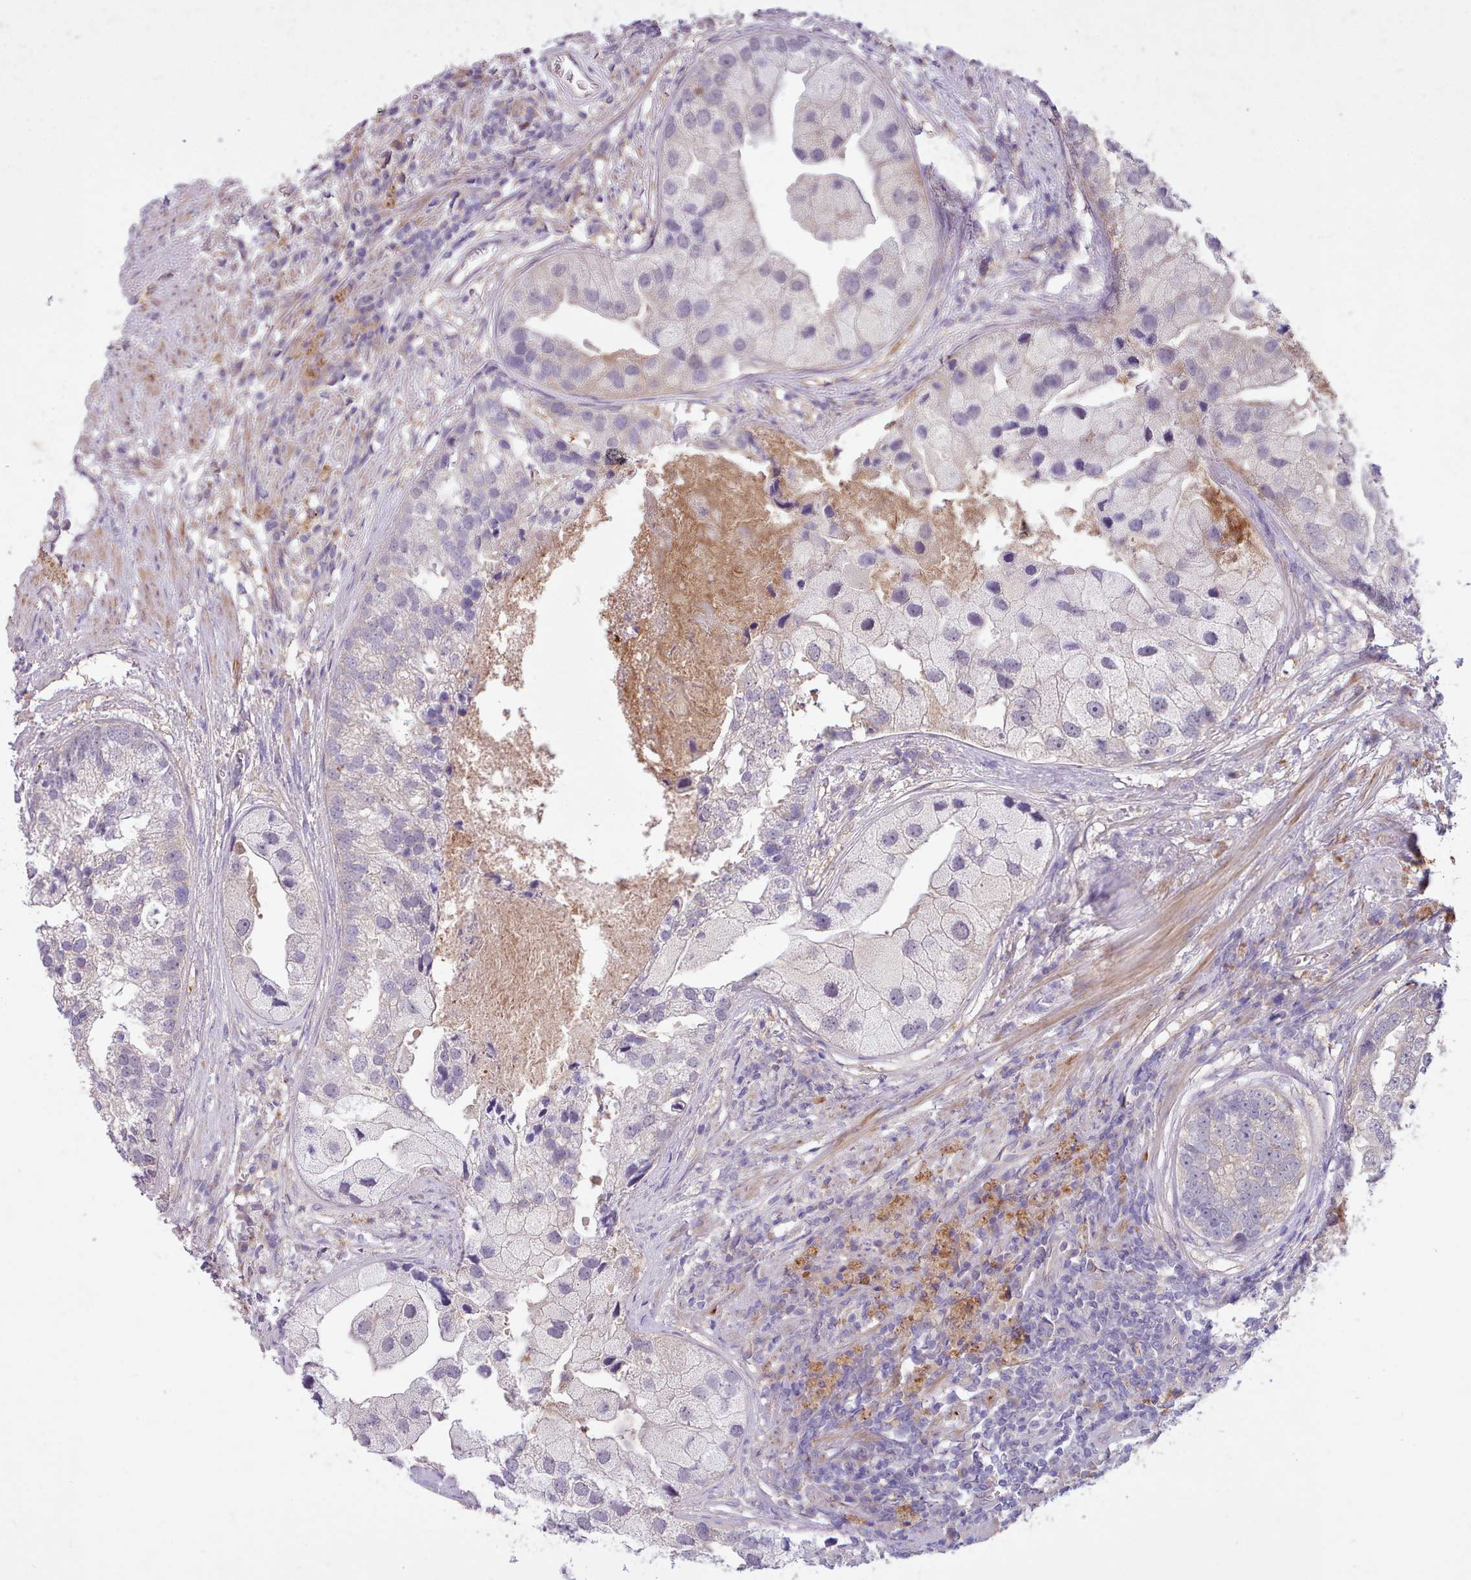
{"staining": {"intensity": "moderate", "quantity": "<25%", "location": "cytoplasmic/membranous"}, "tissue": "prostate cancer", "cell_type": "Tumor cells", "image_type": "cancer", "snomed": [{"axis": "morphology", "description": "Adenocarcinoma, High grade"}, {"axis": "topography", "description": "Prostate"}], "caption": "A photomicrograph of prostate high-grade adenocarcinoma stained for a protein shows moderate cytoplasmic/membranous brown staining in tumor cells.", "gene": "ZNF607", "patient": {"sex": "male", "age": 62}}